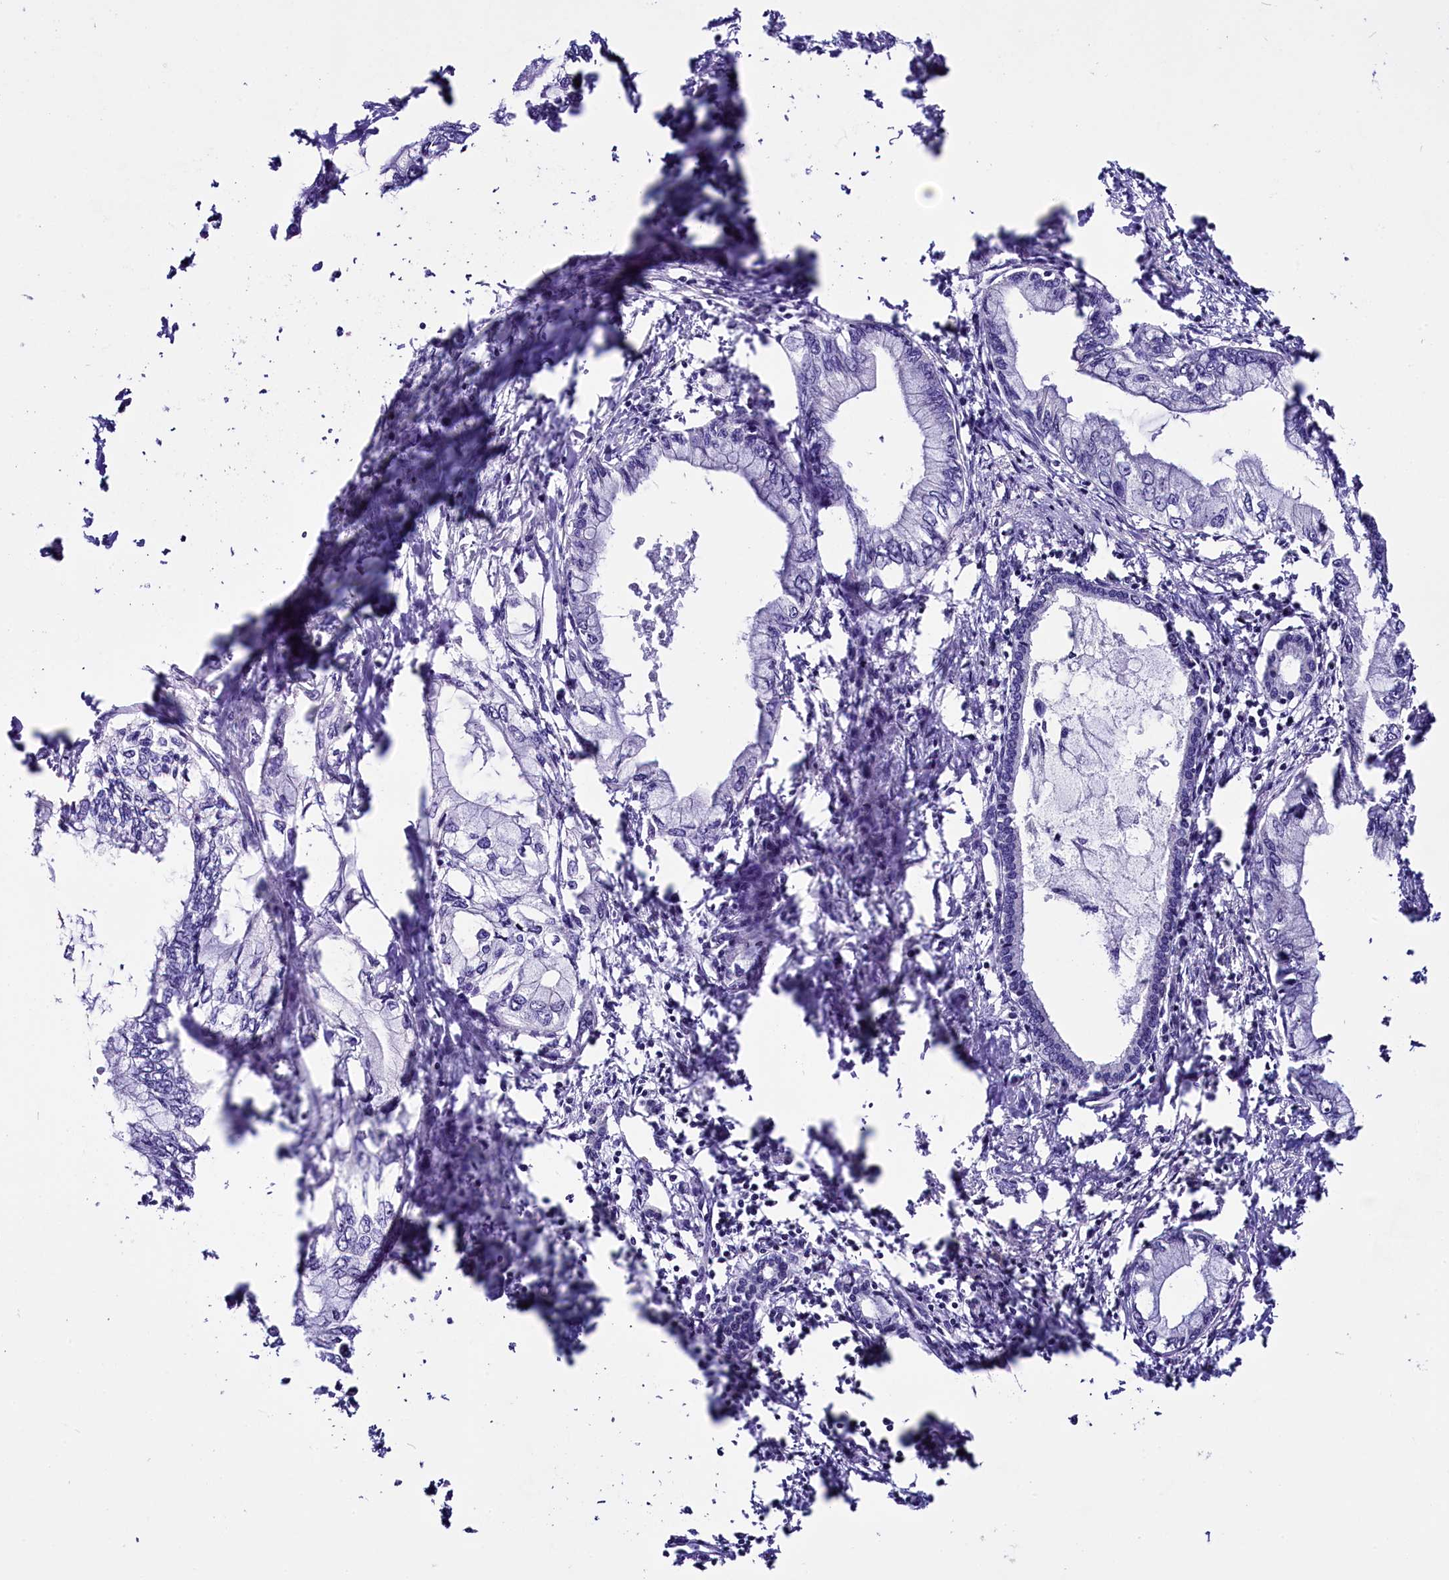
{"staining": {"intensity": "negative", "quantity": "none", "location": "none"}, "tissue": "pancreatic cancer", "cell_type": "Tumor cells", "image_type": "cancer", "snomed": [{"axis": "morphology", "description": "Adenocarcinoma, NOS"}, {"axis": "topography", "description": "Pancreas"}], "caption": "Immunohistochemistry image of neoplastic tissue: pancreatic adenocarcinoma stained with DAB (3,3'-diaminobenzidine) reveals no significant protein staining in tumor cells. (Brightfield microscopy of DAB immunohistochemistry (IHC) at high magnification).", "gene": "RPUSD2", "patient": {"sex": "male", "age": 48}}